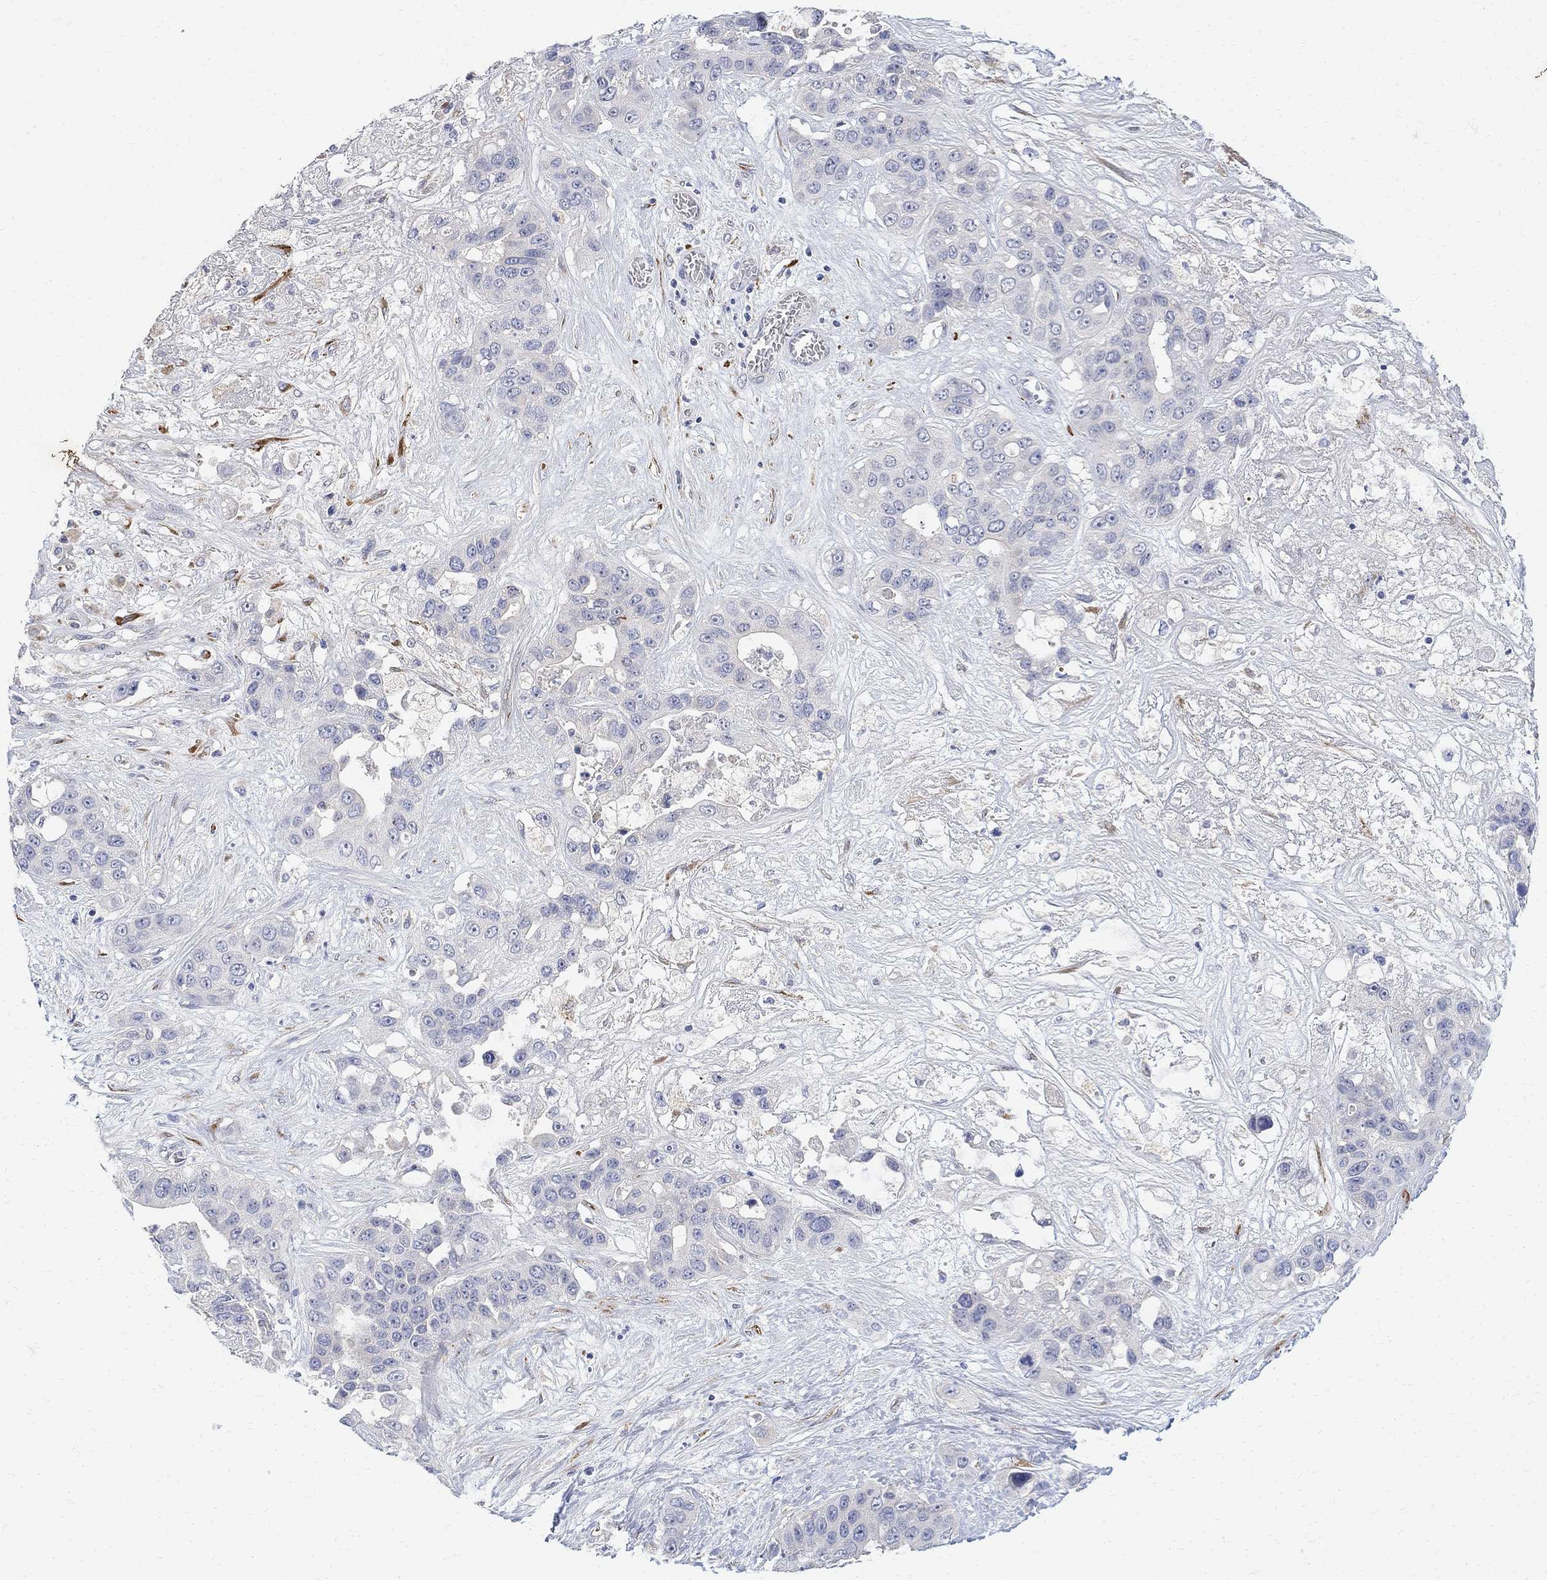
{"staining": {"intensity": "negative", "quantity": "none", "location": "none"}, "tissue": "liver cancer", "cell_type": "Tumor cells", "image_type": "cancer", "snomed": [{"axis": "morphology", "description": "Cholangiocarcinoma"}, {"axis": "topography", "description": "Liver"}], "caption": "IHC of liver cancer (cholangiocarcinoma) exhibits no expression in tumor cells. (DAB immunohistochemistry, high magnification).", "gene": "FNDC5", "patient": {"sex": "female", "age": 52}}